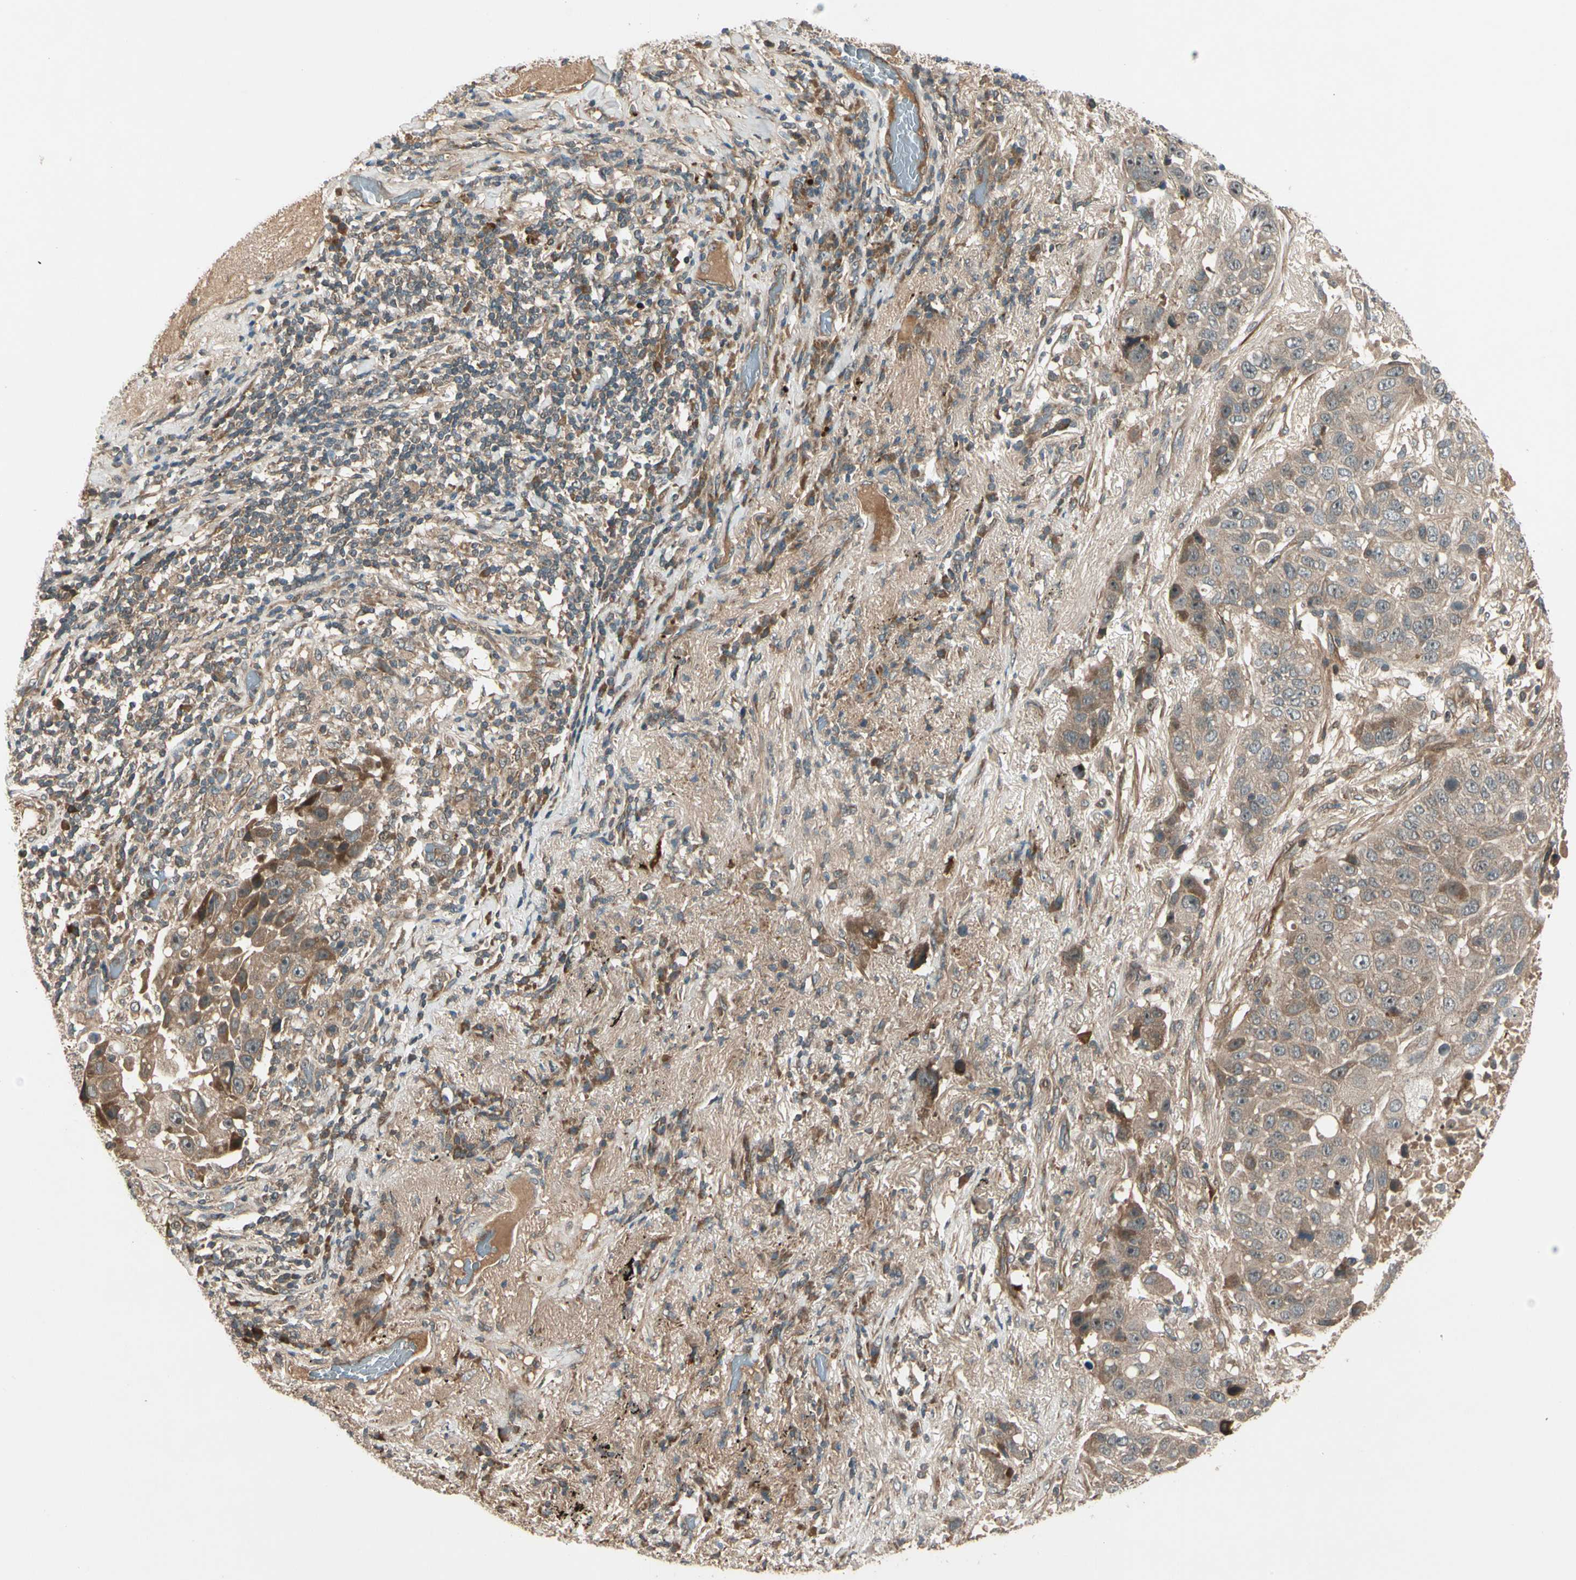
{"staining": {"intensity": "moderate", "quantity": ">75%", "location": "cytoplasmic/membranous"}, "tissue": "lung cancer", "cell_type": "Tumor cells", "image_type": "cancer", "snomed": [{"axis": "morphology", "description": "Squamous cell carcinoma, NOS"}, {"axis": "topography", "description": "Lung"}], "caption": "Lung squamous cell carcinoma was stained to show a protein in brown. There is medium levels of moderate cytoplasmic/membranous expression in about >75% of tumor cells.", "gene": "ACVR1C", "patient": {"sex": "male", "age": 57}}